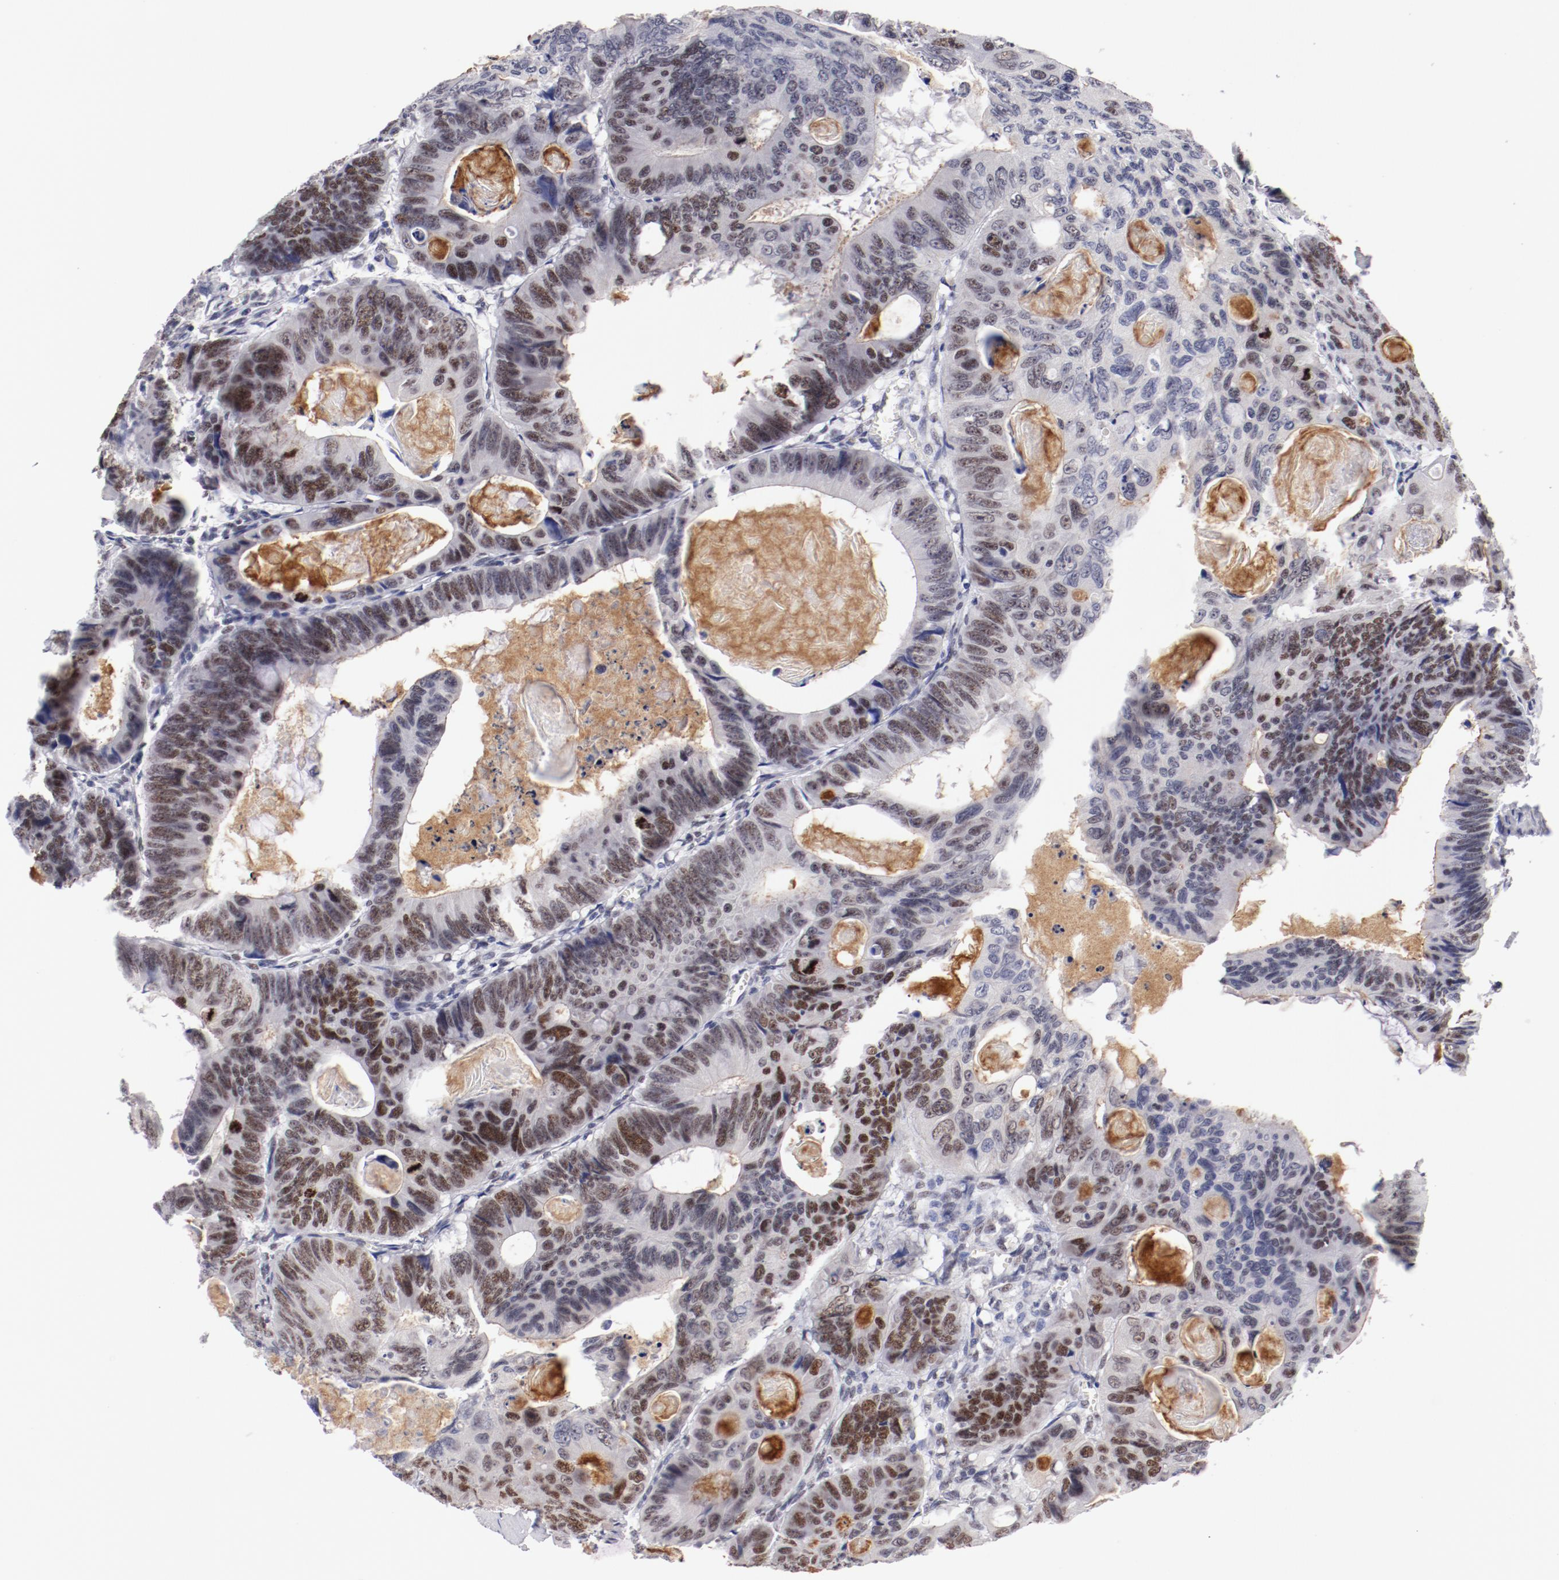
{"staining": {"intensity": "moderate", "quantity": "25%-75%", "location": "nuclear"}, "tissue": "colorectal cancer", "cell_type": "Tumor cells", "image_type": "cancer", "snomed": [{"axis": "morphology", "description": "Adenocarcinoma, NOS"}, {"axis": "topography", "description": "Colon"}], "caption": "Protein staining reveals moderate nuclear expression in approximately 25%-75% of tumor cells in colorectal adenocarcinoma.", "gene": "TFAP4", "patient": {"sex": "female", "age": 55}}